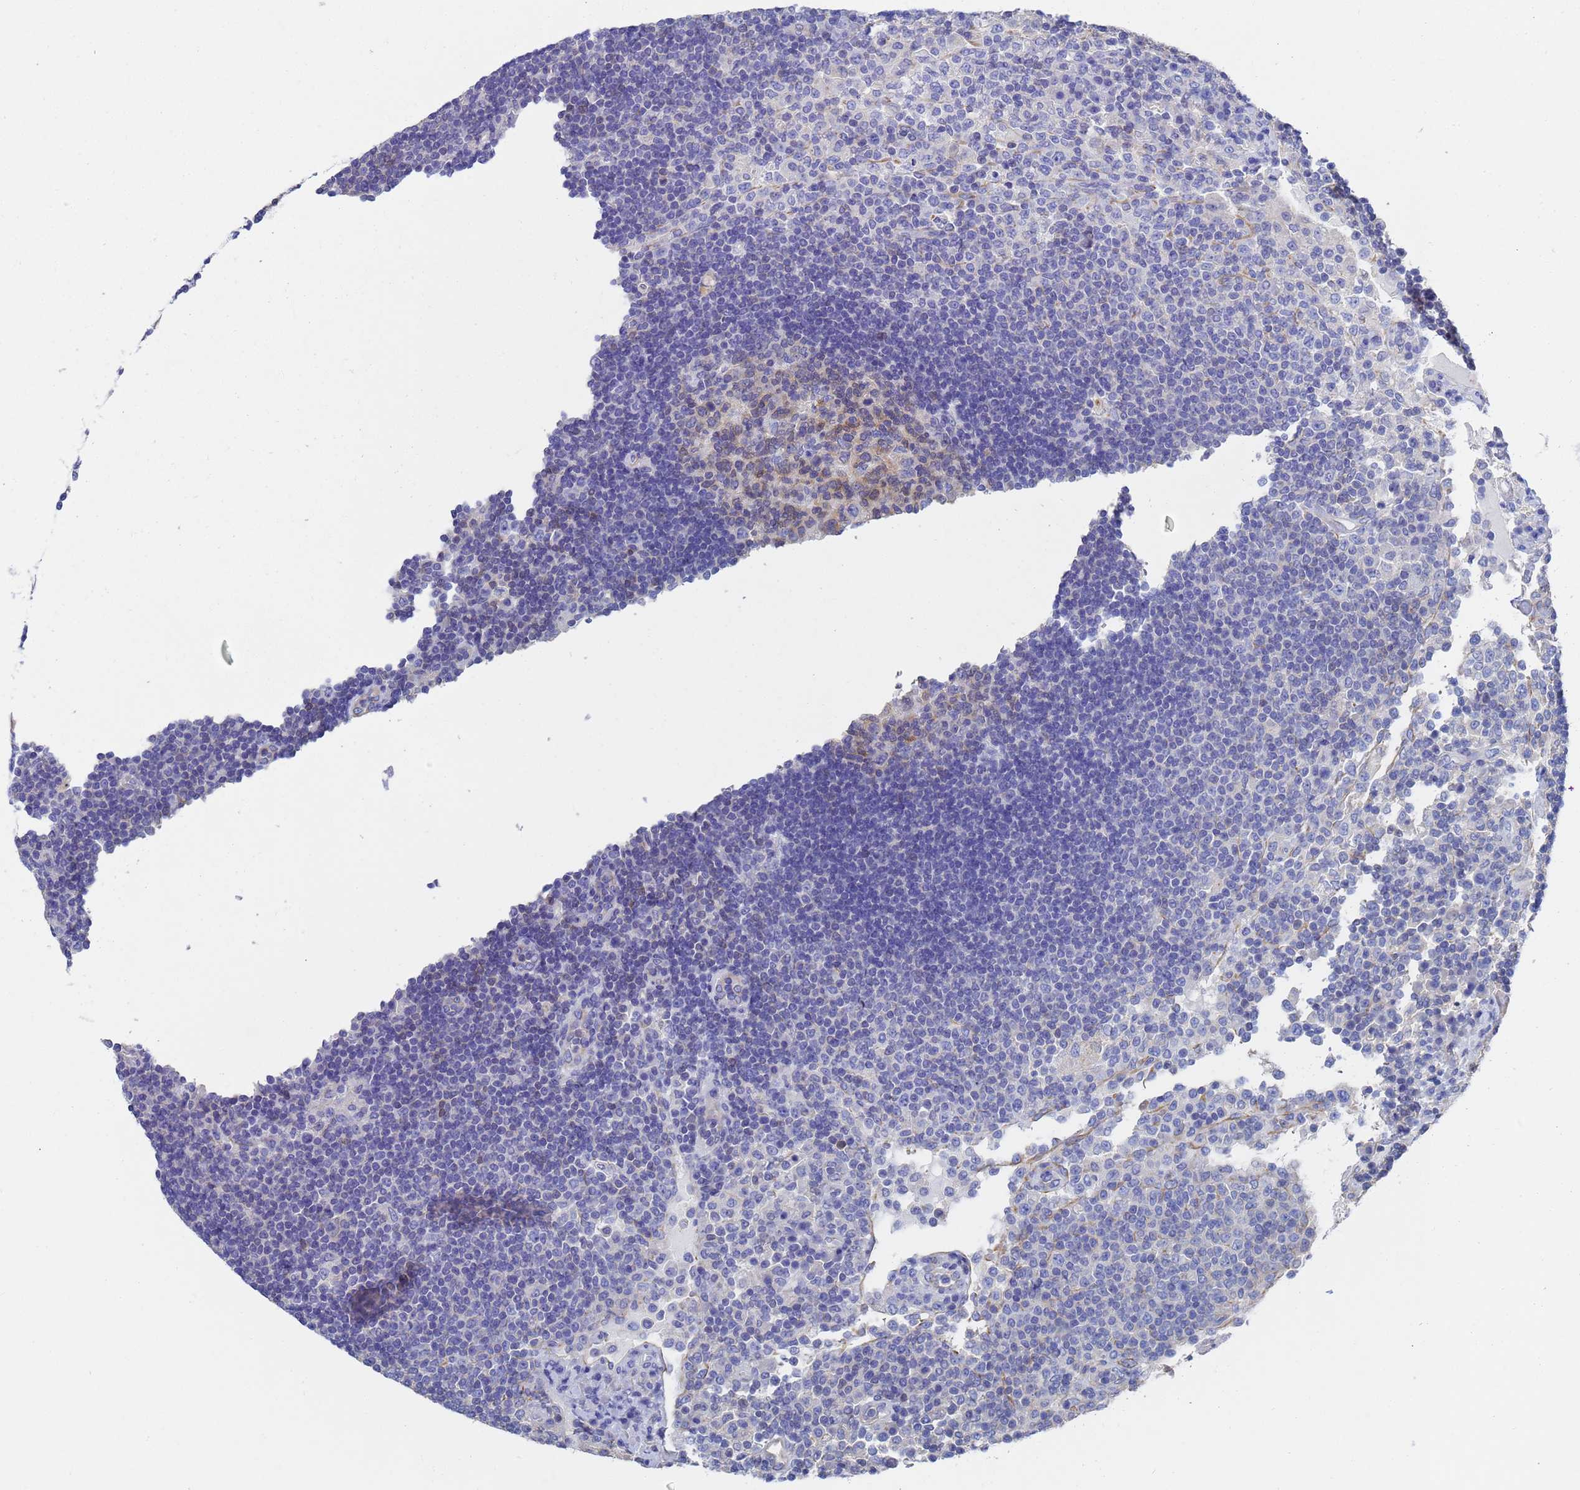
{"staining": {"intensity": "moderate", "quantity": "<25%", "location": "cytoplasmic/membranous"}, "tissue": "lymph node", "cell_type": "Germinal center cells", "image_type": "normal", "snomed": [{"axis": "morphology", "description": "Normal tissue, NOS"}, {"axis": "topography", "description": "Lymph node"}], "caption": "This is an image of immunohistochemistry (IHC) staining of benign lymph node, which shows moderate positivity in the cytoplasmic/membranous of germinal center cells.", "gene": "GCHFR", "patient": {"sex": "female", "age": 53}}